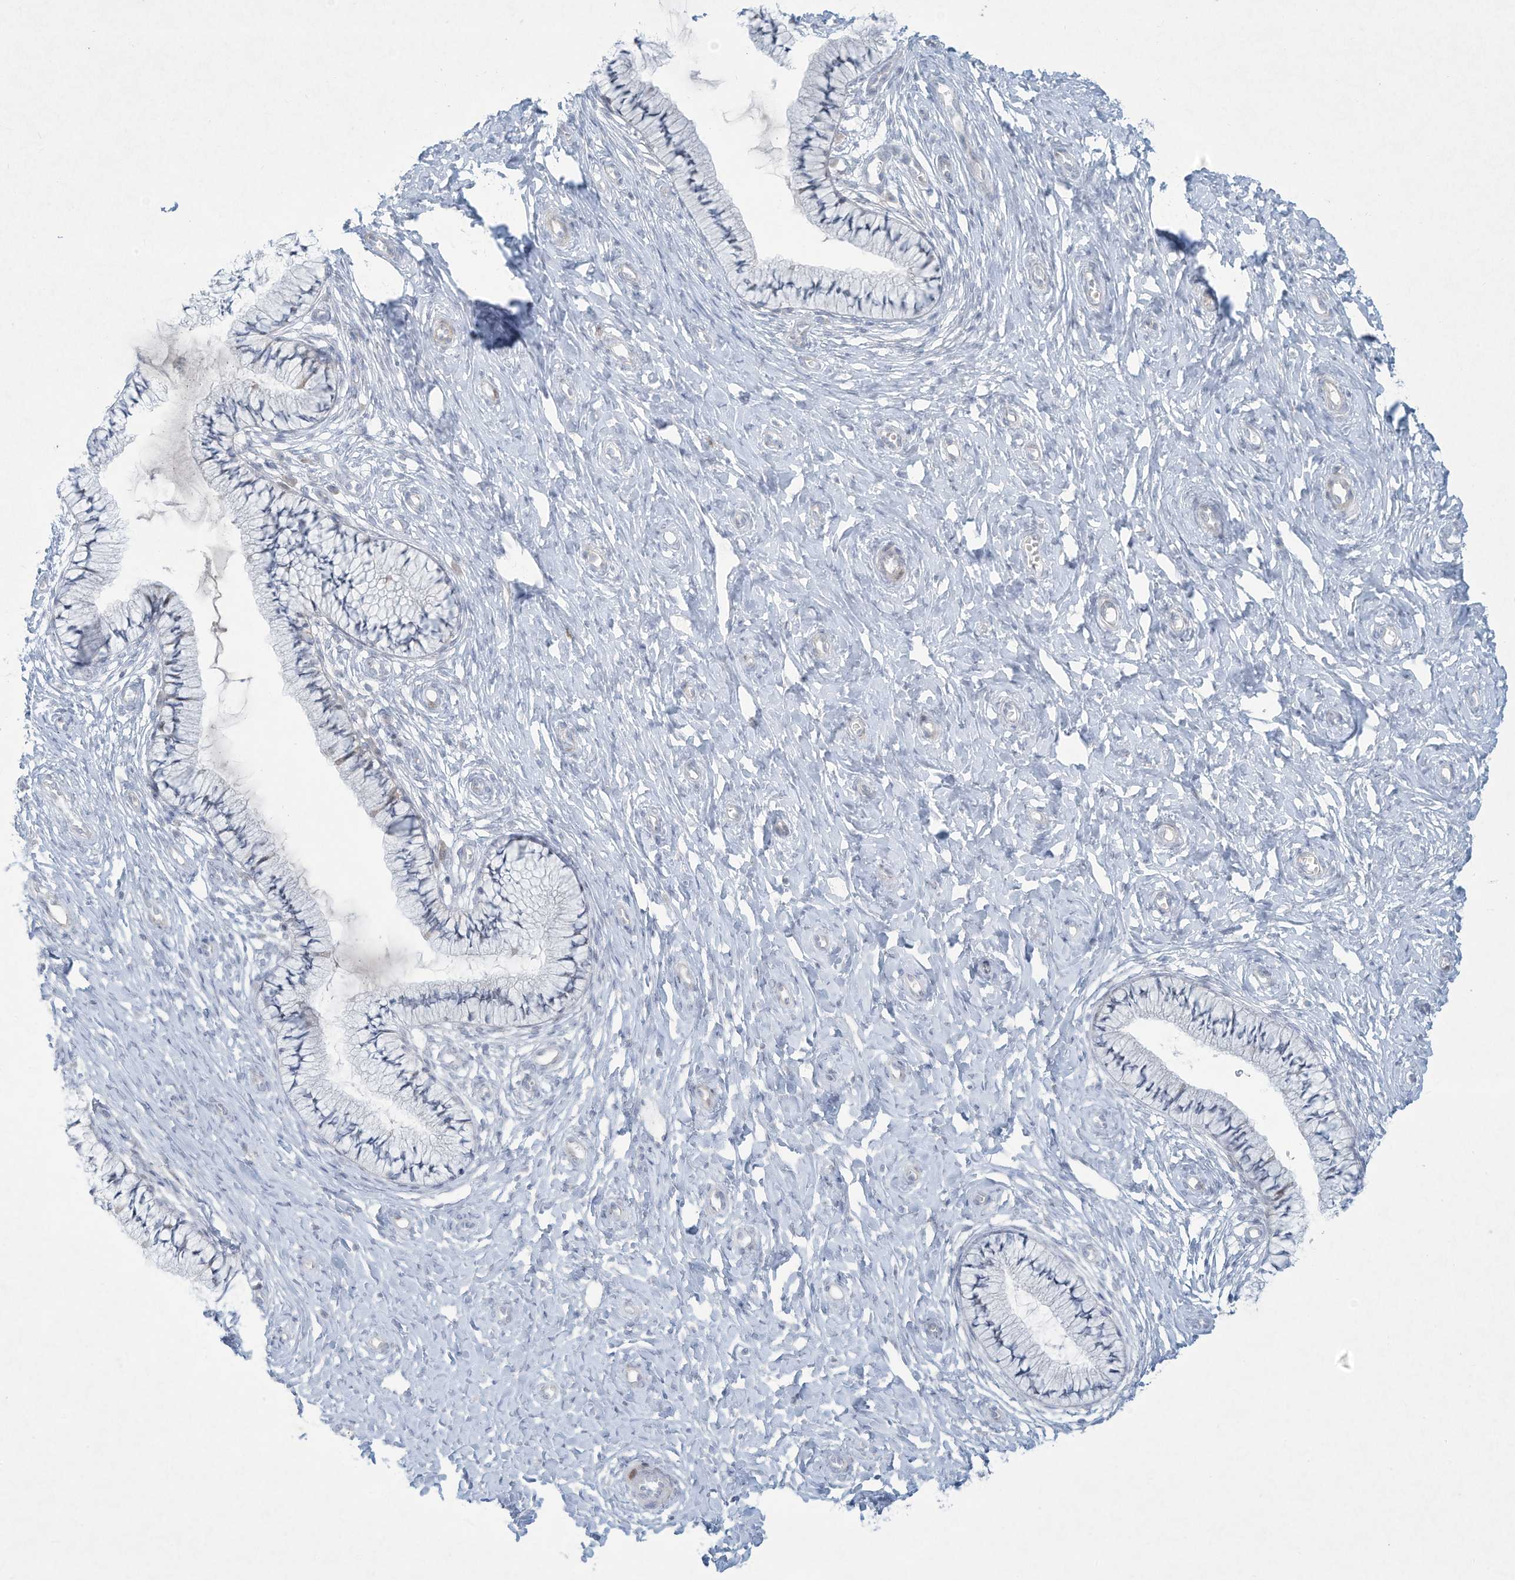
{"staining": {"intensity": "negative", "quantity": "none", "location": "none"}, "tissue": "cervix", "cell_type": "Glandular cells", "image_type": "normal", "snomed": [{"axis": "morphology", "description": "Normal tissue, NOS"}, {"axis": "topography", "description": "Cervix"}], "caption": "This is an immunohistochemistry (IHC) image of benign human cervix. There is no staining in glandular cells.", "gene": "PAX6", "patient": {"sex": "female", "age": 36}}